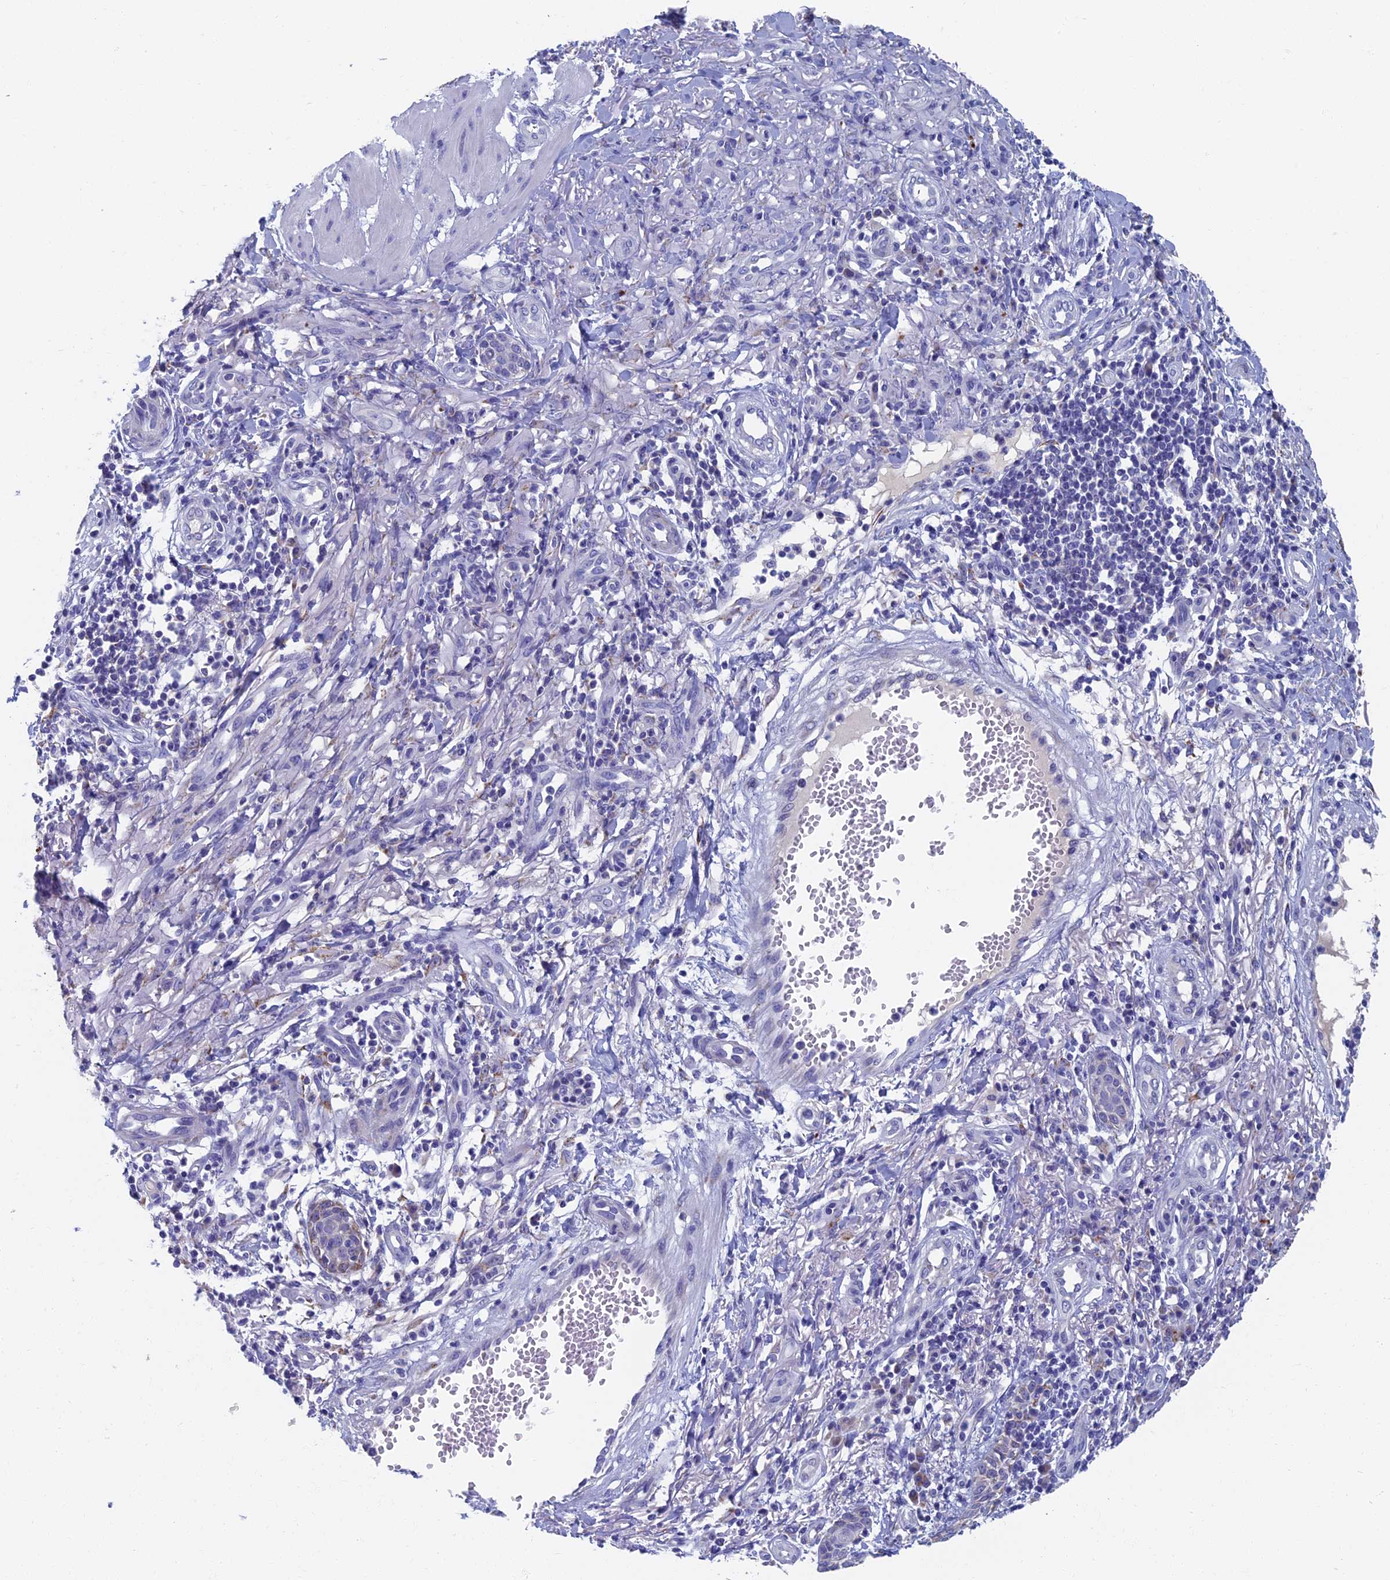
{"staining": {"intensity": "moderate", "quantity": "<25%", "location": "cytoplasmic/membranous"}, "tissue": "melanoma", "cell_type": "Tumor cells", "image_type": "cancer", "snomed": [{"axis": "morphology", "description": "Malignant melanoma, NOS"}, {"axis": "topography", "description": "Skin"}], "caption": "The micrograph demonstrates staining of melanoma, revealing moderate cytoplasmic/membranous protein expression (brown color) within tumor cells. (DAB (3,3'-diaminobenzidine) IHC with brightfield microscopy, high magnification).", "gene": "OAT", "patient": {"sex": "female", "age": 82}}